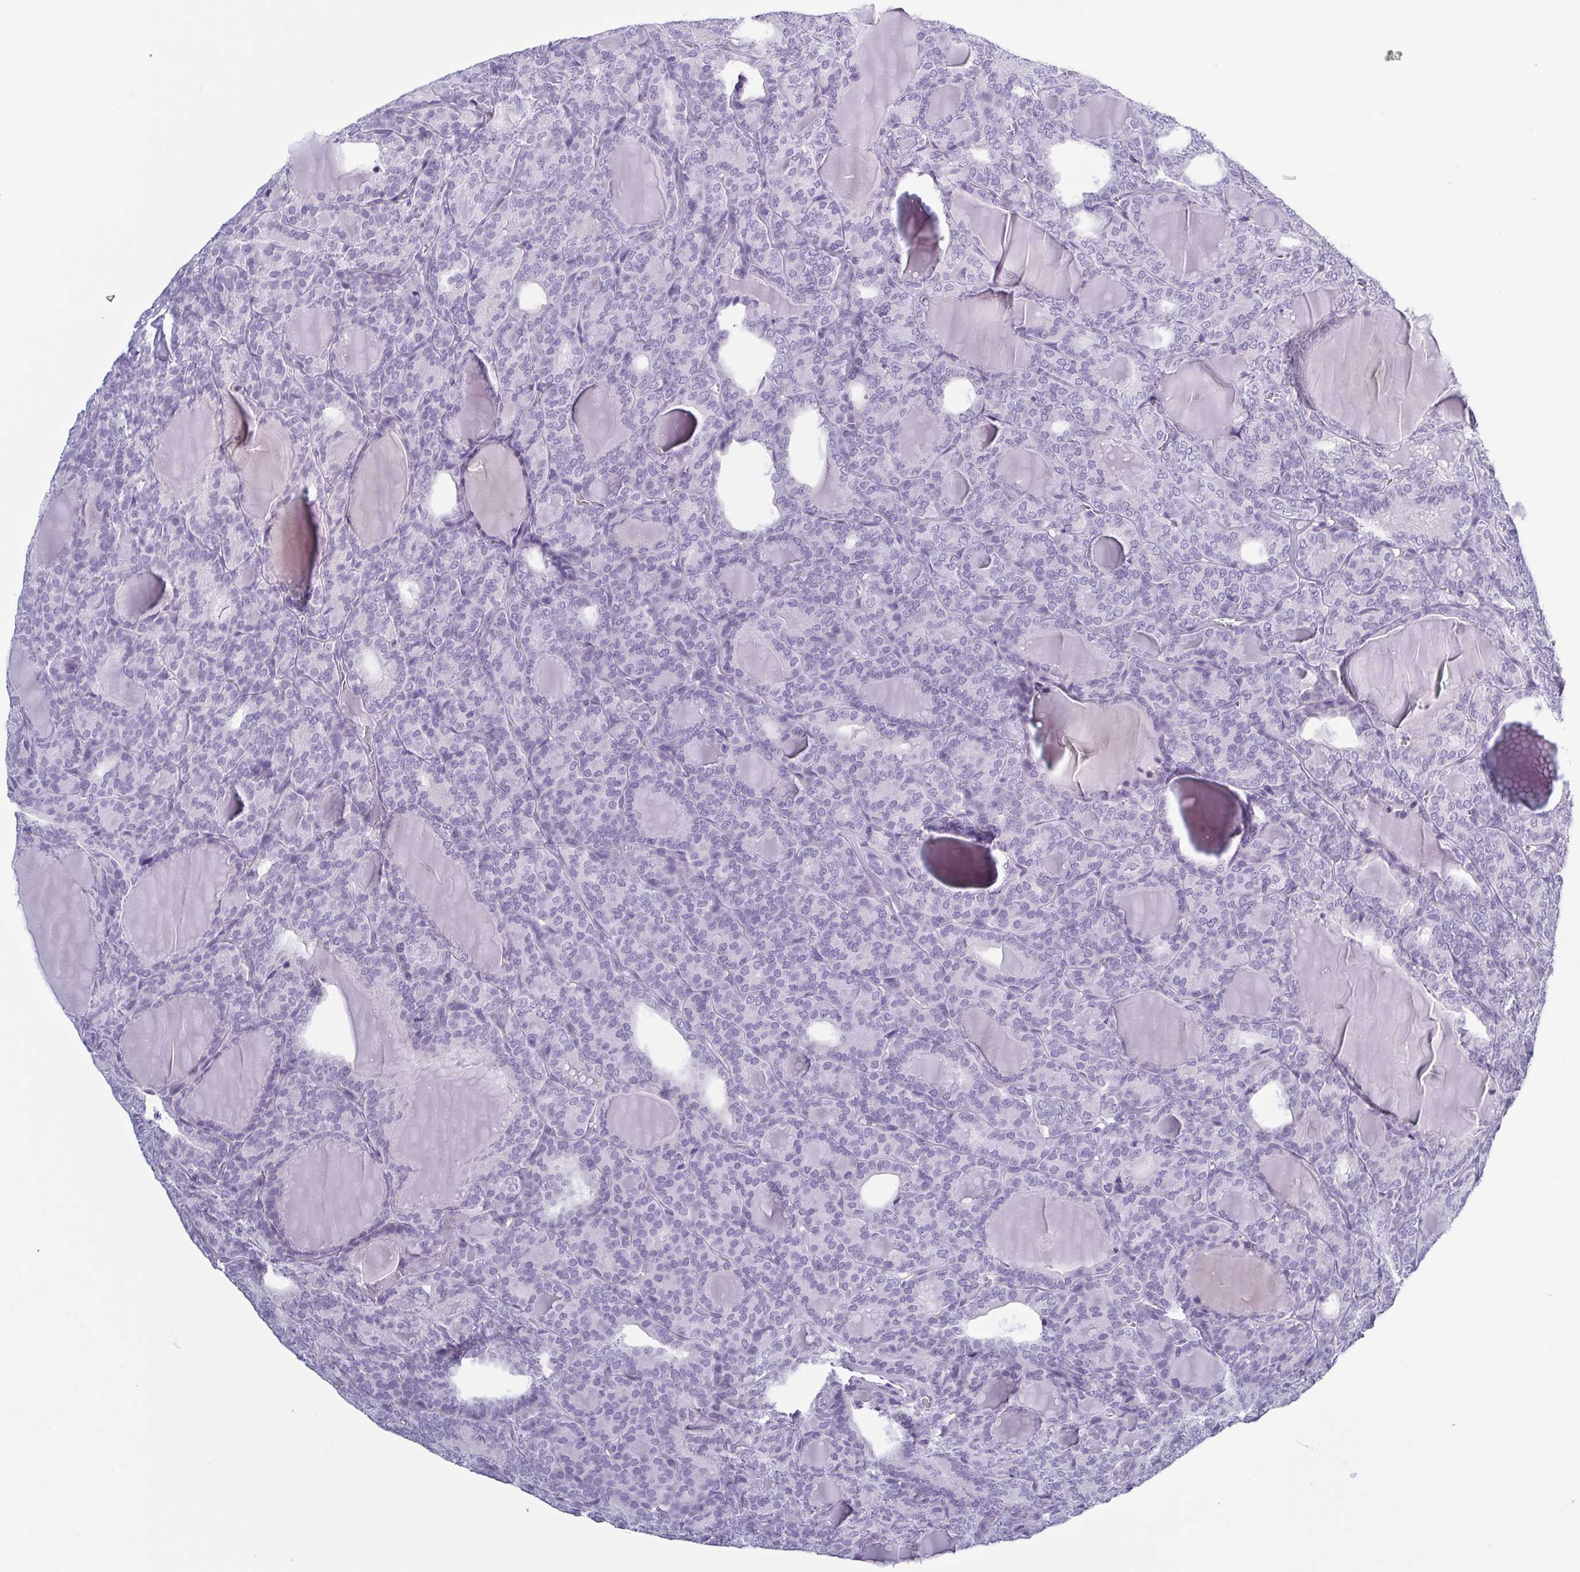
{"staining": {"intensity": "negative", "quantity": "none", "location": "none"}, "tissue": "thyroid cancer", "cell_type": "Tumor cells", "image_type": "cancer", "snomed": [{"axis": "morphology", "description": "Follicular adenoma carcinoma, NOS"}, {"axis": "topography", "description": "Thyroid gland"}], "caption": "Immunohistochemistry (IHC) of follicular adenoma carcinoma (thyroid) reveals no staining in tumor cells.", "gene": "KRT10", "patient": {"sex": "male", "age": 74}}